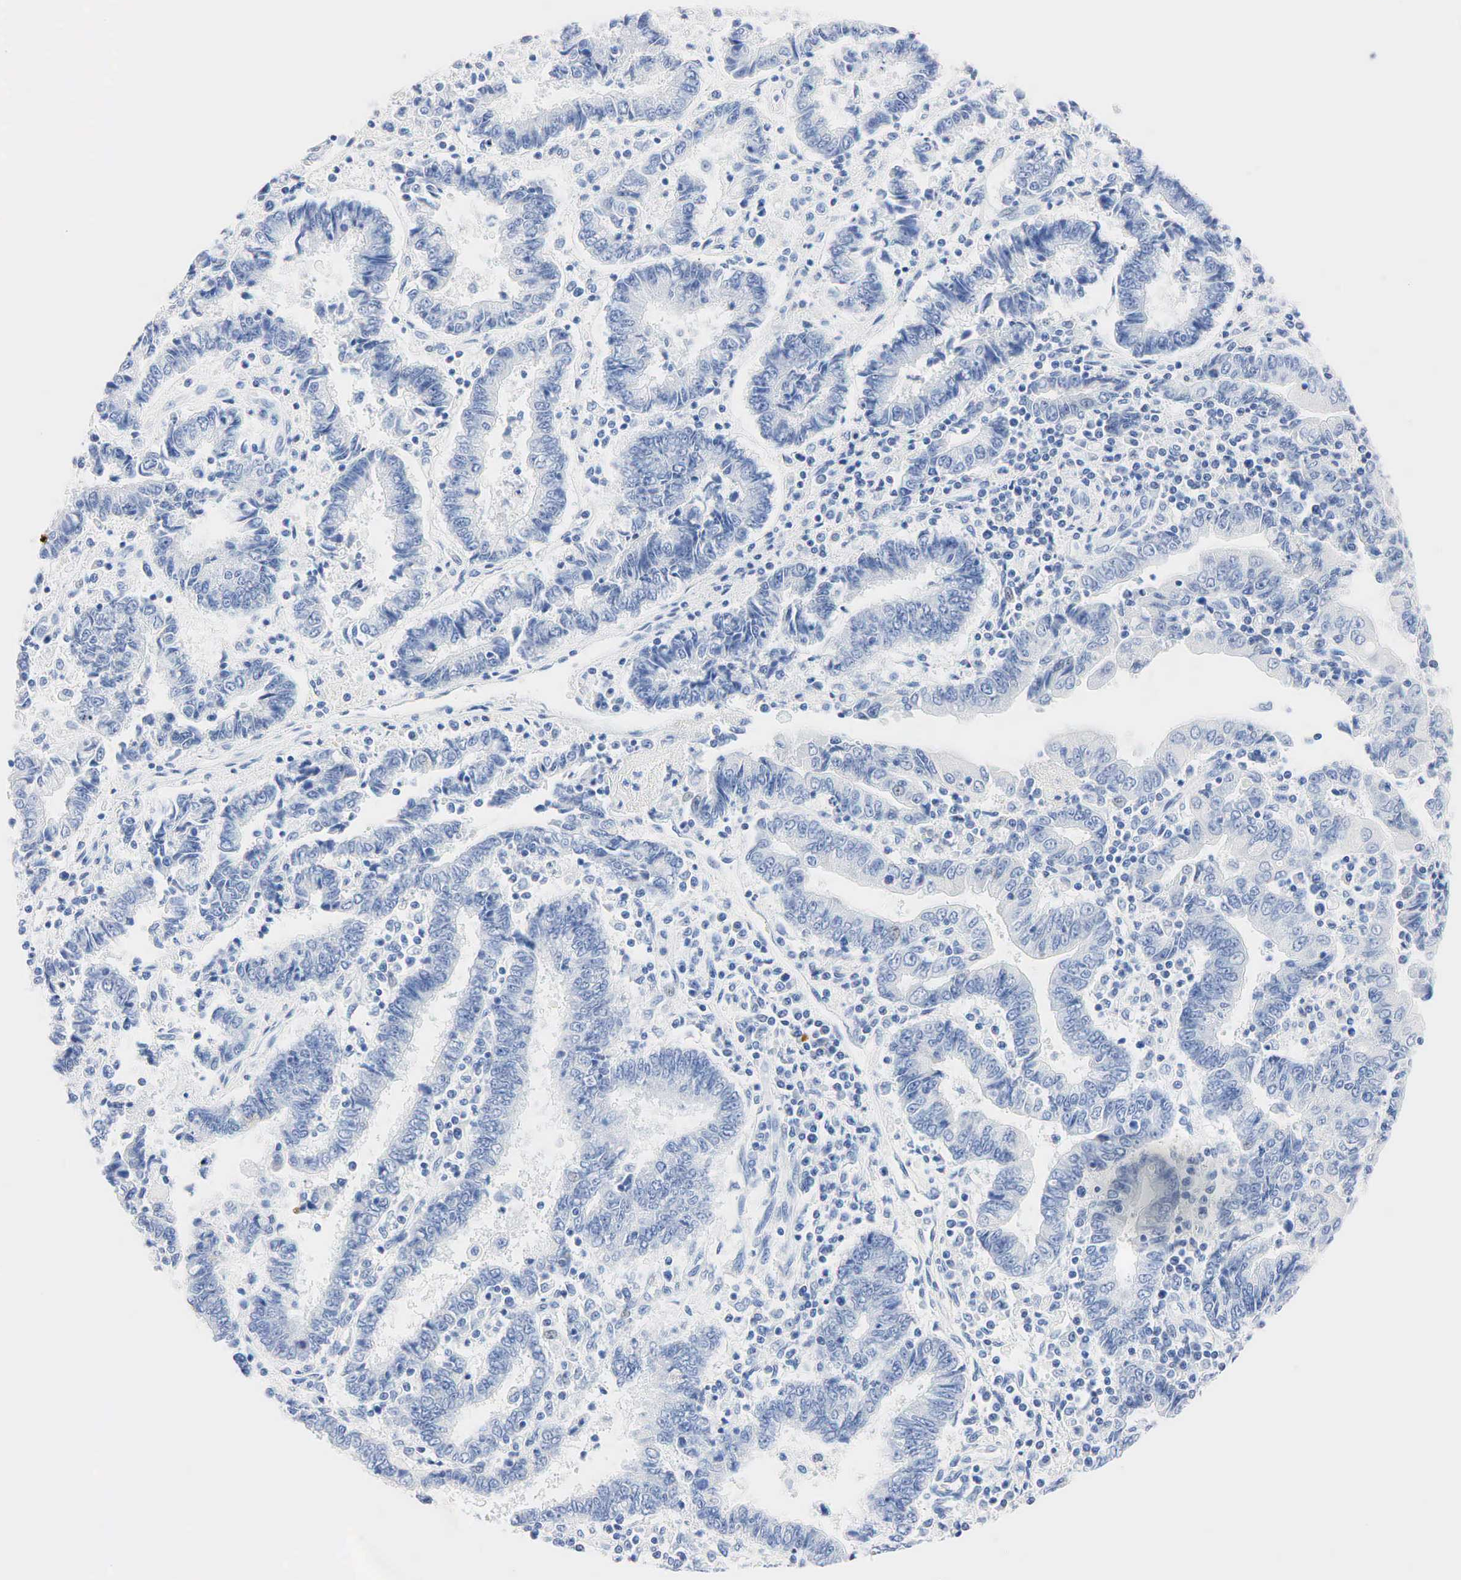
{"staining": {"intensity": "negative", "quantity": "none", "location": "none"}, "tissue": "endometrial cancer", "cell_type": "Tumor cells", "image_type": "cancer", "snomed": [{"axis": "morphology", "description": "Adenocarcinoma, NOS"}, {"axis": "topography", "description": "Endometrium"}], "caption": "DAB immunohistochemical staining of endometrial cancer (adenocarcinoma) shows no significant staining in tumor cells.", "gene": "NKX2-1", "patient": {"sex": "female", "age": 75}}